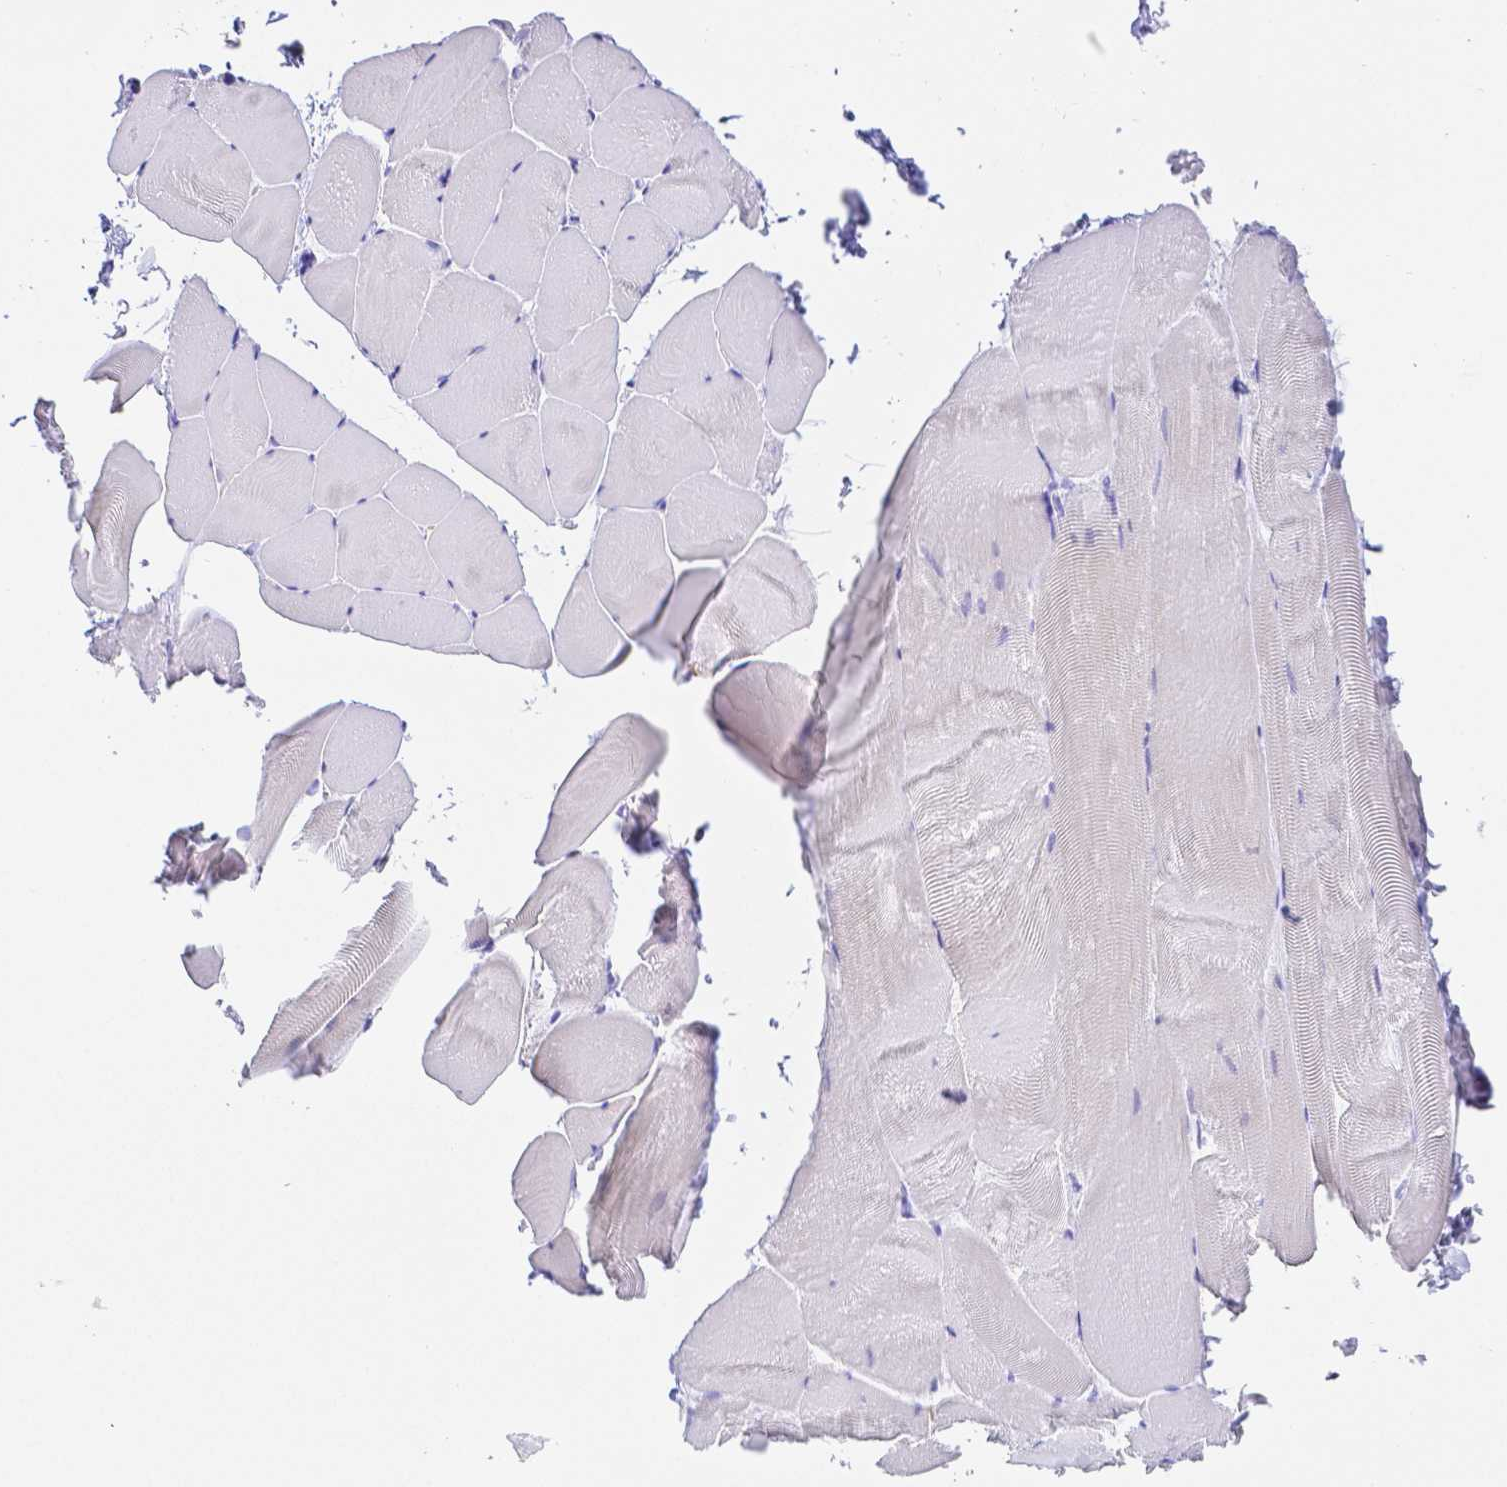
{"staining": {"intensity": "negative", "quantity": "none", "location": "none"}, "tissue": "skeletal muscle", "cell_type": "Myocytes", "image_type": "normal", "snomed": [{"axis": "morphology", "description": "Normal tissue, NOS"}, {"axis": "topography", "description": "Skeletal muscle"}], "caption": "This histopathology image is of unremarkable skeletal muscle stained with immunohistochemistry to label a protein in brown with the nuclei are counter-stained blue. There is no positivity in myocytes.", "gene": "ZG16B", "patient": {"sex": "female", "age": 64}}